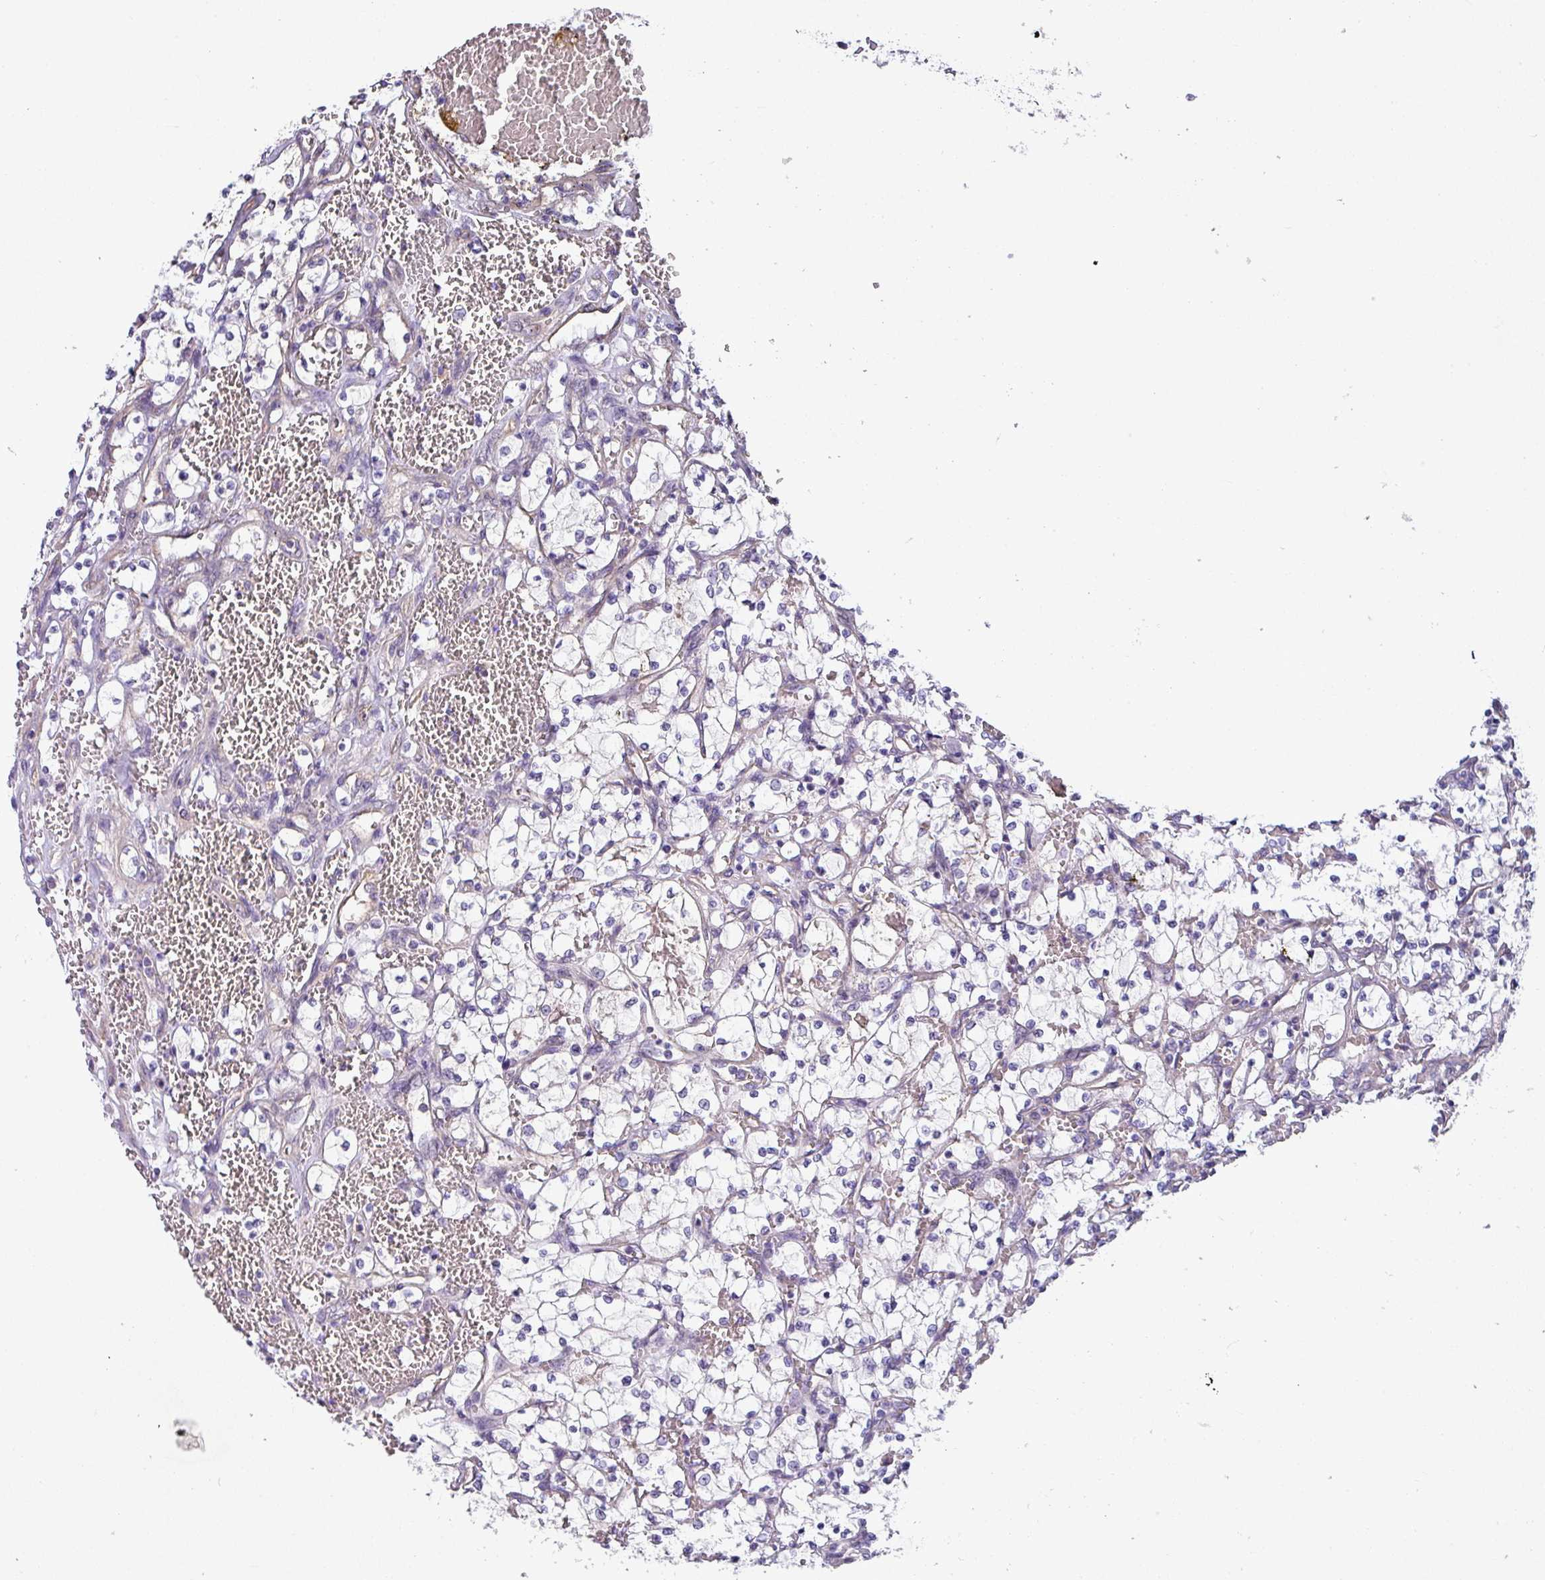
{"staining": {"intensity": "negative", "quantity": "none", "location": "none"}, "tissue": "renal cancer", "cell_type": "Tumor cells", "image_type": "cancer", "snomed": [{"axis": "morphology", "description": "Adenocarcinoma, NOS"}, {"axis": "topography", "description": "Kidney"}], "caption": "High power microscopy micrograph of an immunohistochemistry image of adenocarcinoma (renal), revealing no significant staining in tumor cells.", "gene": "PALS2", "patient": {"sex": "female", "age": 69}}